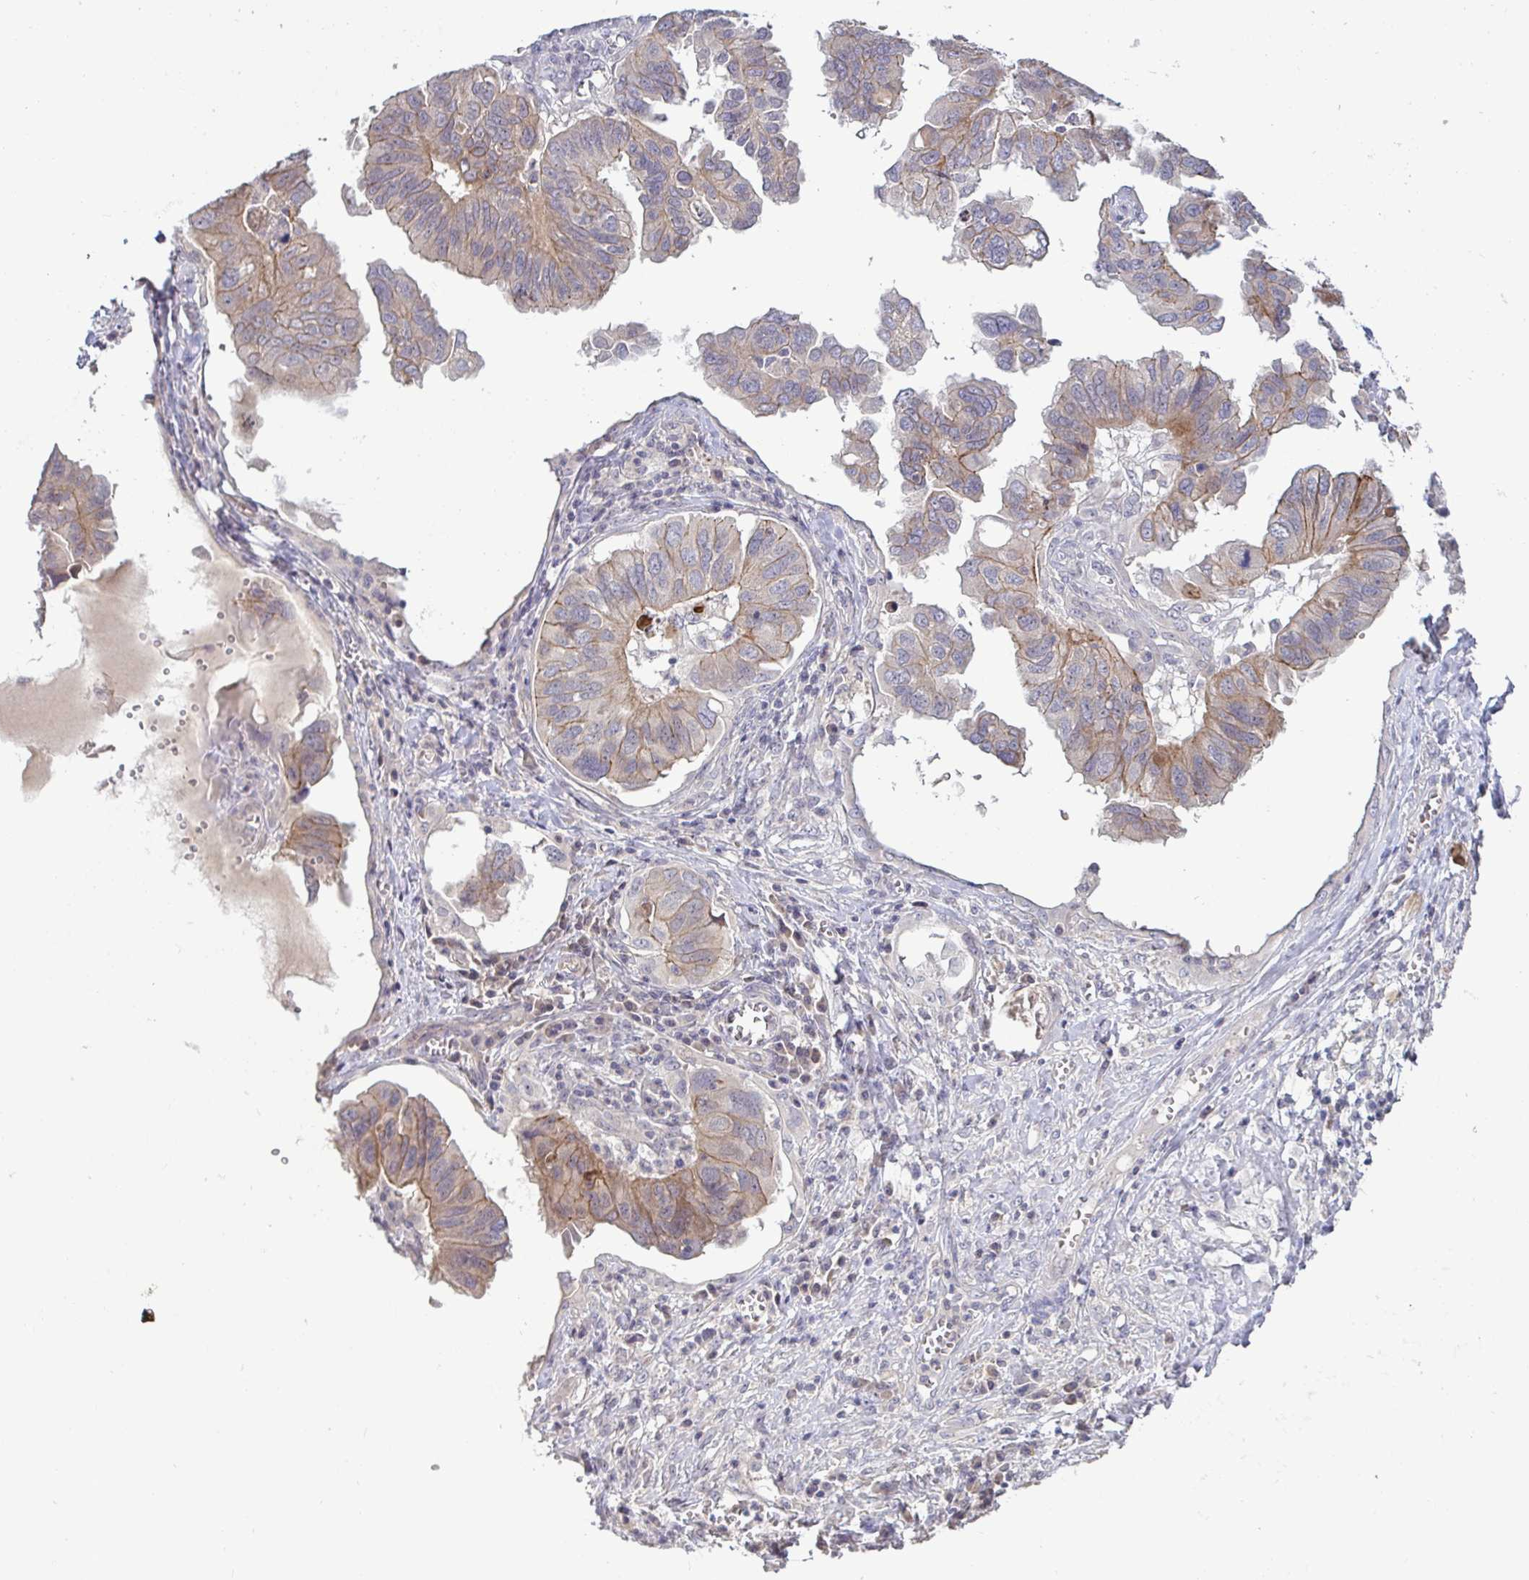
{"staining": {"intensity": "moderate", "quantity": "25%-75%", "location": "cytoplasmic/membranous"}, "tissue": "ovarian cancer", "cell_type": "Tumor cells", "image_type": "cancer", "snomed": [{"axis": "morphology", "description": "Cystadenocarcinoma, serous, NOS"}, {"axis": "topography", "description": "Ovary"}], "caption": "This image shows immunohistochemistry staining of ovarian cancer (serous cystadenocarcinoma), with medium moderate cytoplasmic/membranous positivity in about 25%-75% of tumor cells.", "gene": "GSTM1", "patient": {"sex": "female", "age": 79}}